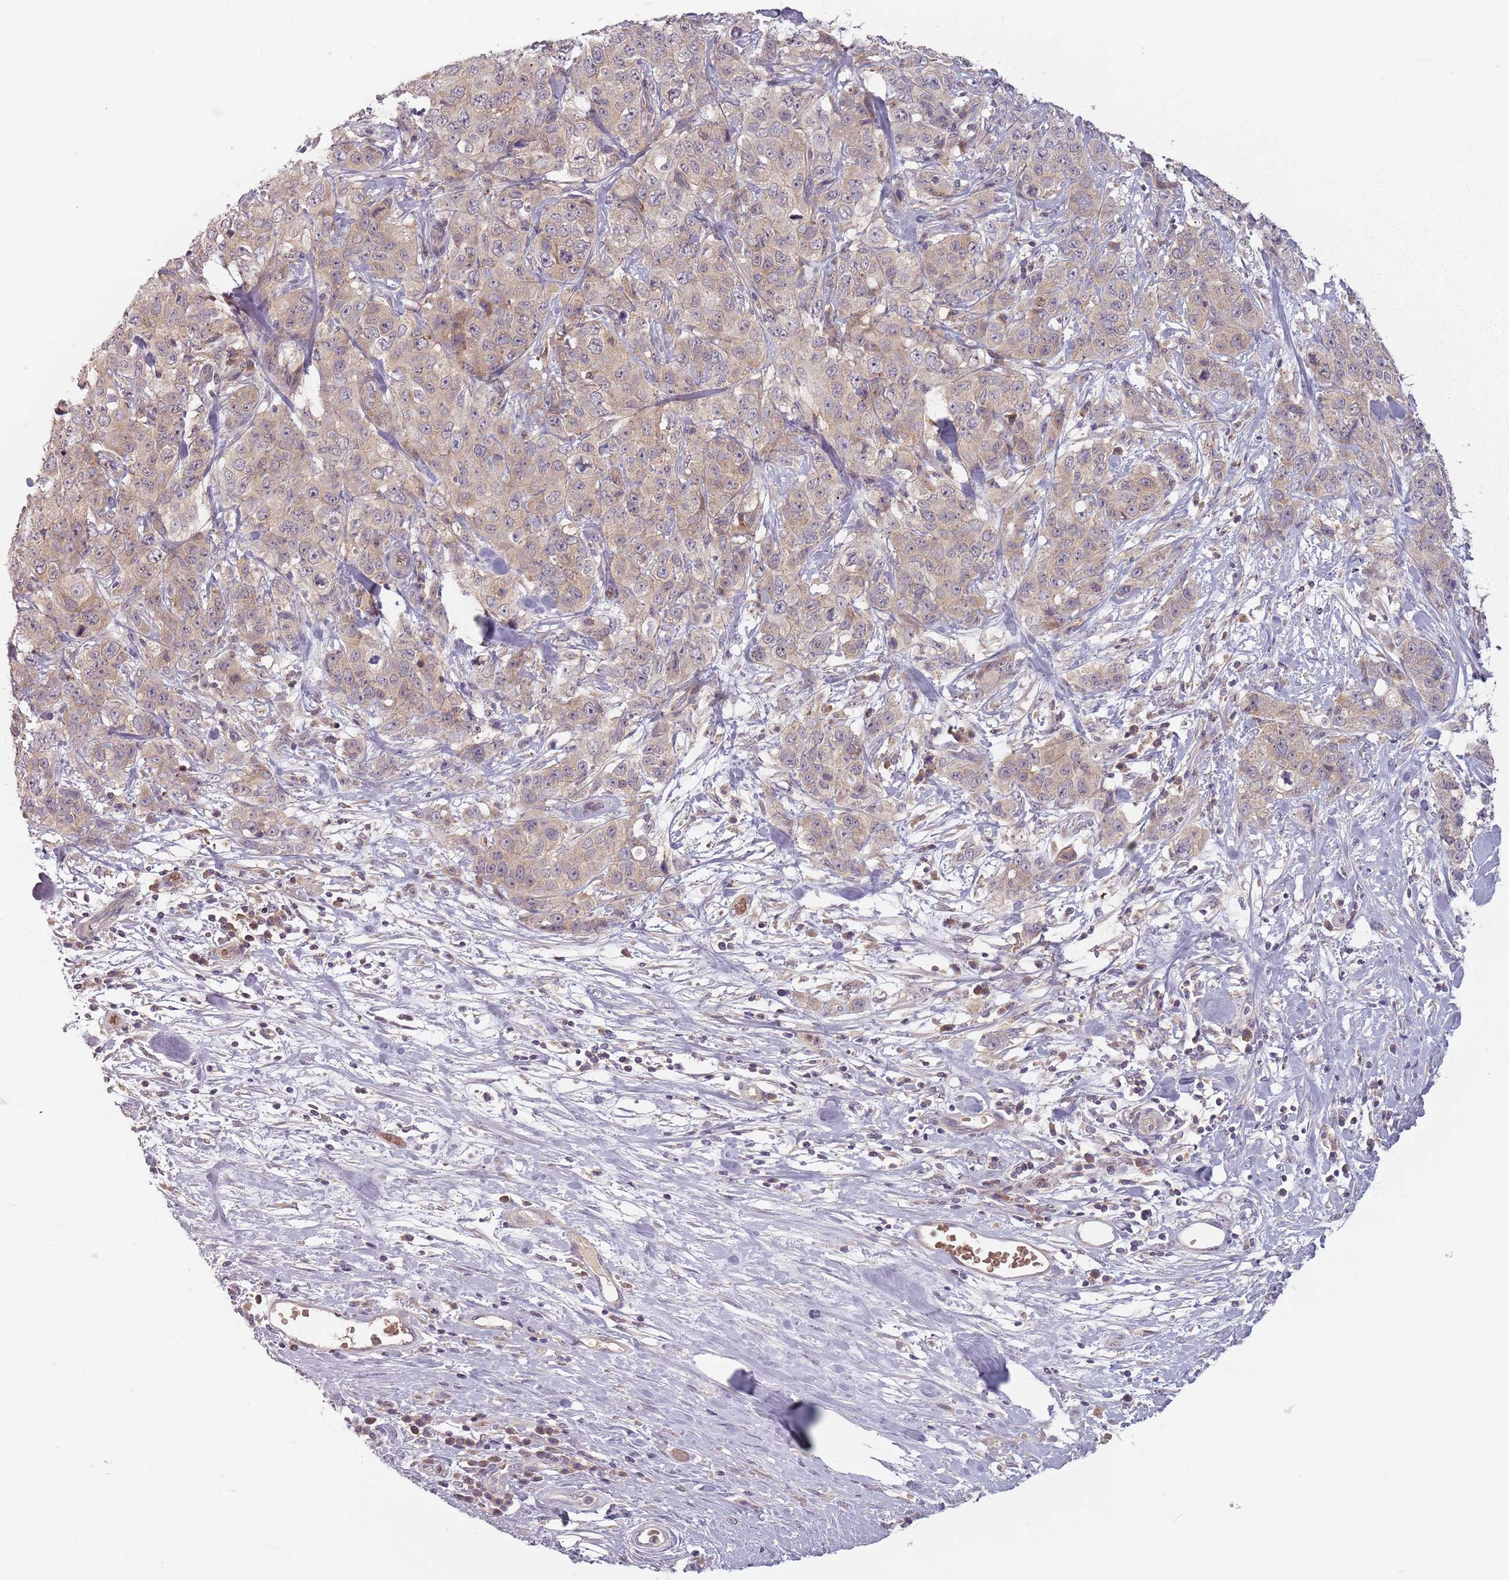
{"staining": {"intensity": "weak", "quantity": "25%-75%", "location": "cytoplasmic/membranous"}, "tissue": "stomach cancer", "cell_type": "Tumor cells", "image_type": "cancer", "snomed": [{"axis": "morphology", "description": "Adenocarcinoma, NOS"}, {"axis": "topography", "description": "Stomach"}], "caption": "Immunohistochemistry (IHC) photomicrograph of human stomach cancer (adenocarcinoma) stained for a protein (brown), which reveals low levels of weak cytoplasmic/membranous expression in about 25%-75% of tumor cells.", "gene": "ASB13", "patient": {"sex": "male", "age": 48}}